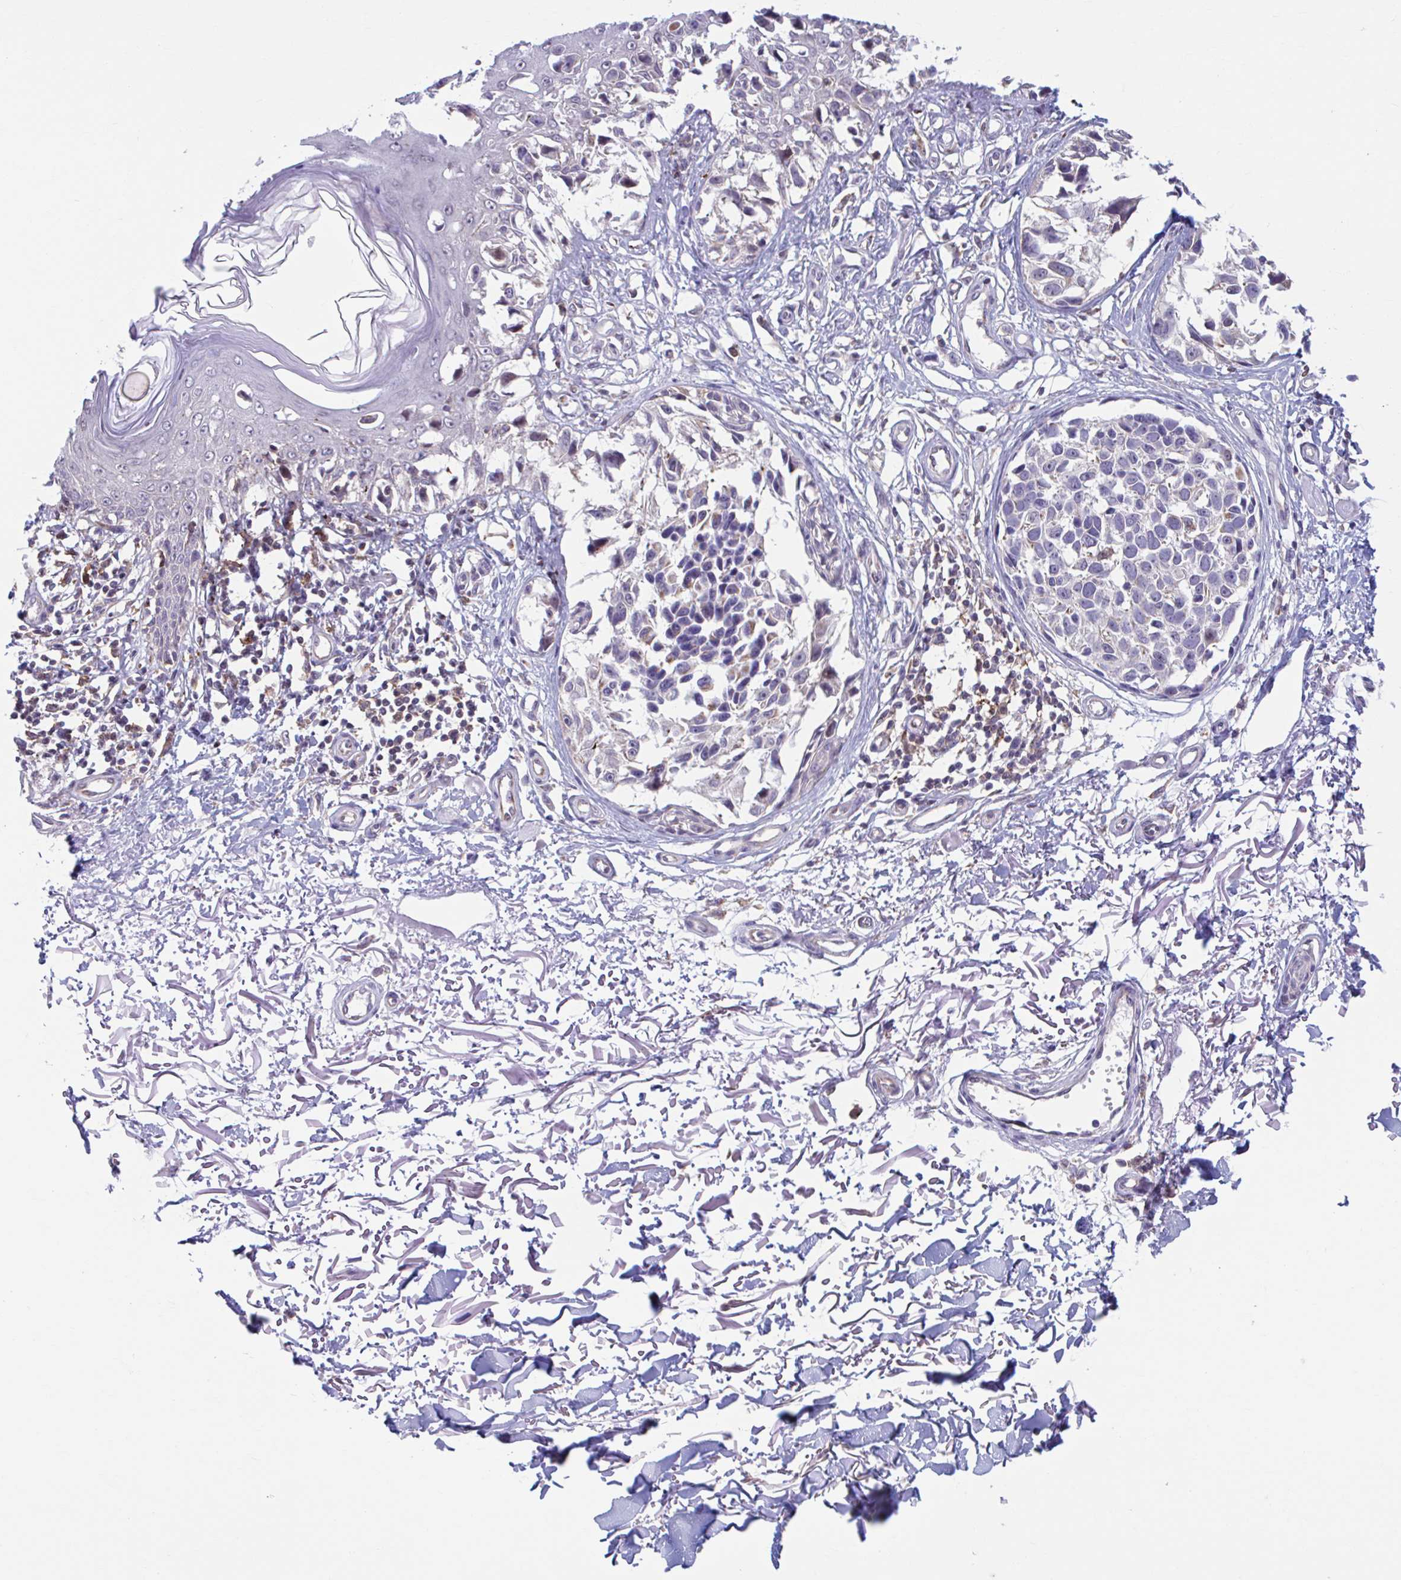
{"staining": {"intensity": "negative", "quantity": "none", "location": "none"}, "tissue": "melanoma", "cell_type": "Tumor cells", "image_type": "cancer", "snomed": [{"axis": "morphology", "description": "Malignant melanoma, NOS"}, {"axis": "topography", "description": "Skin"}], "caption": "An image of human melanoma is negative for staining in tumor cells. (DAB (3,3'-diaminobenzidine) IHC visualized using brightfield microscopy, high magnification).", "gene": "ADAT3", "patient": {"sex": "male", "age": 73}}